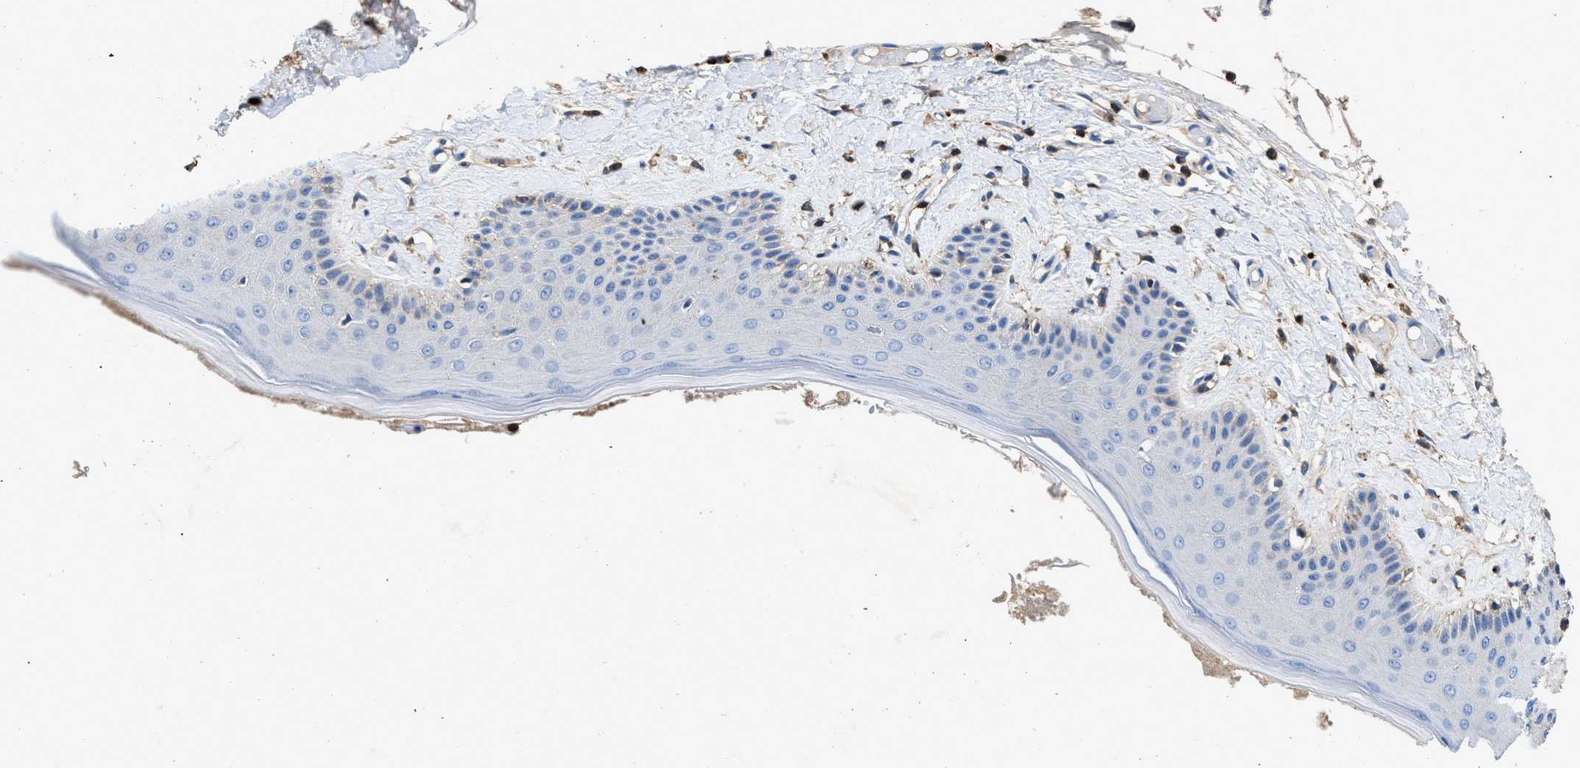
{"staining": {"intensity": "moderate", "quantity": "<25%", "location": "cytoplasmic/membranous"}, "tissue": "skin", "cell_type": "Epidermal cells", "image_type": "normal", "snomed": [{"axis": "morphology", "description": "Normal tissue, NOS"}, {"axis": "topography", "description": "Vulva"}], "caption": "A high-resolution histopathology image shows IHC staining of normal skin, which reveals moderate cytoplasmic/membranous expression in approximately <25% of epidermal cells.", "gene": "KCNQ4", "patient": {"sex": "female", "age": 73}}